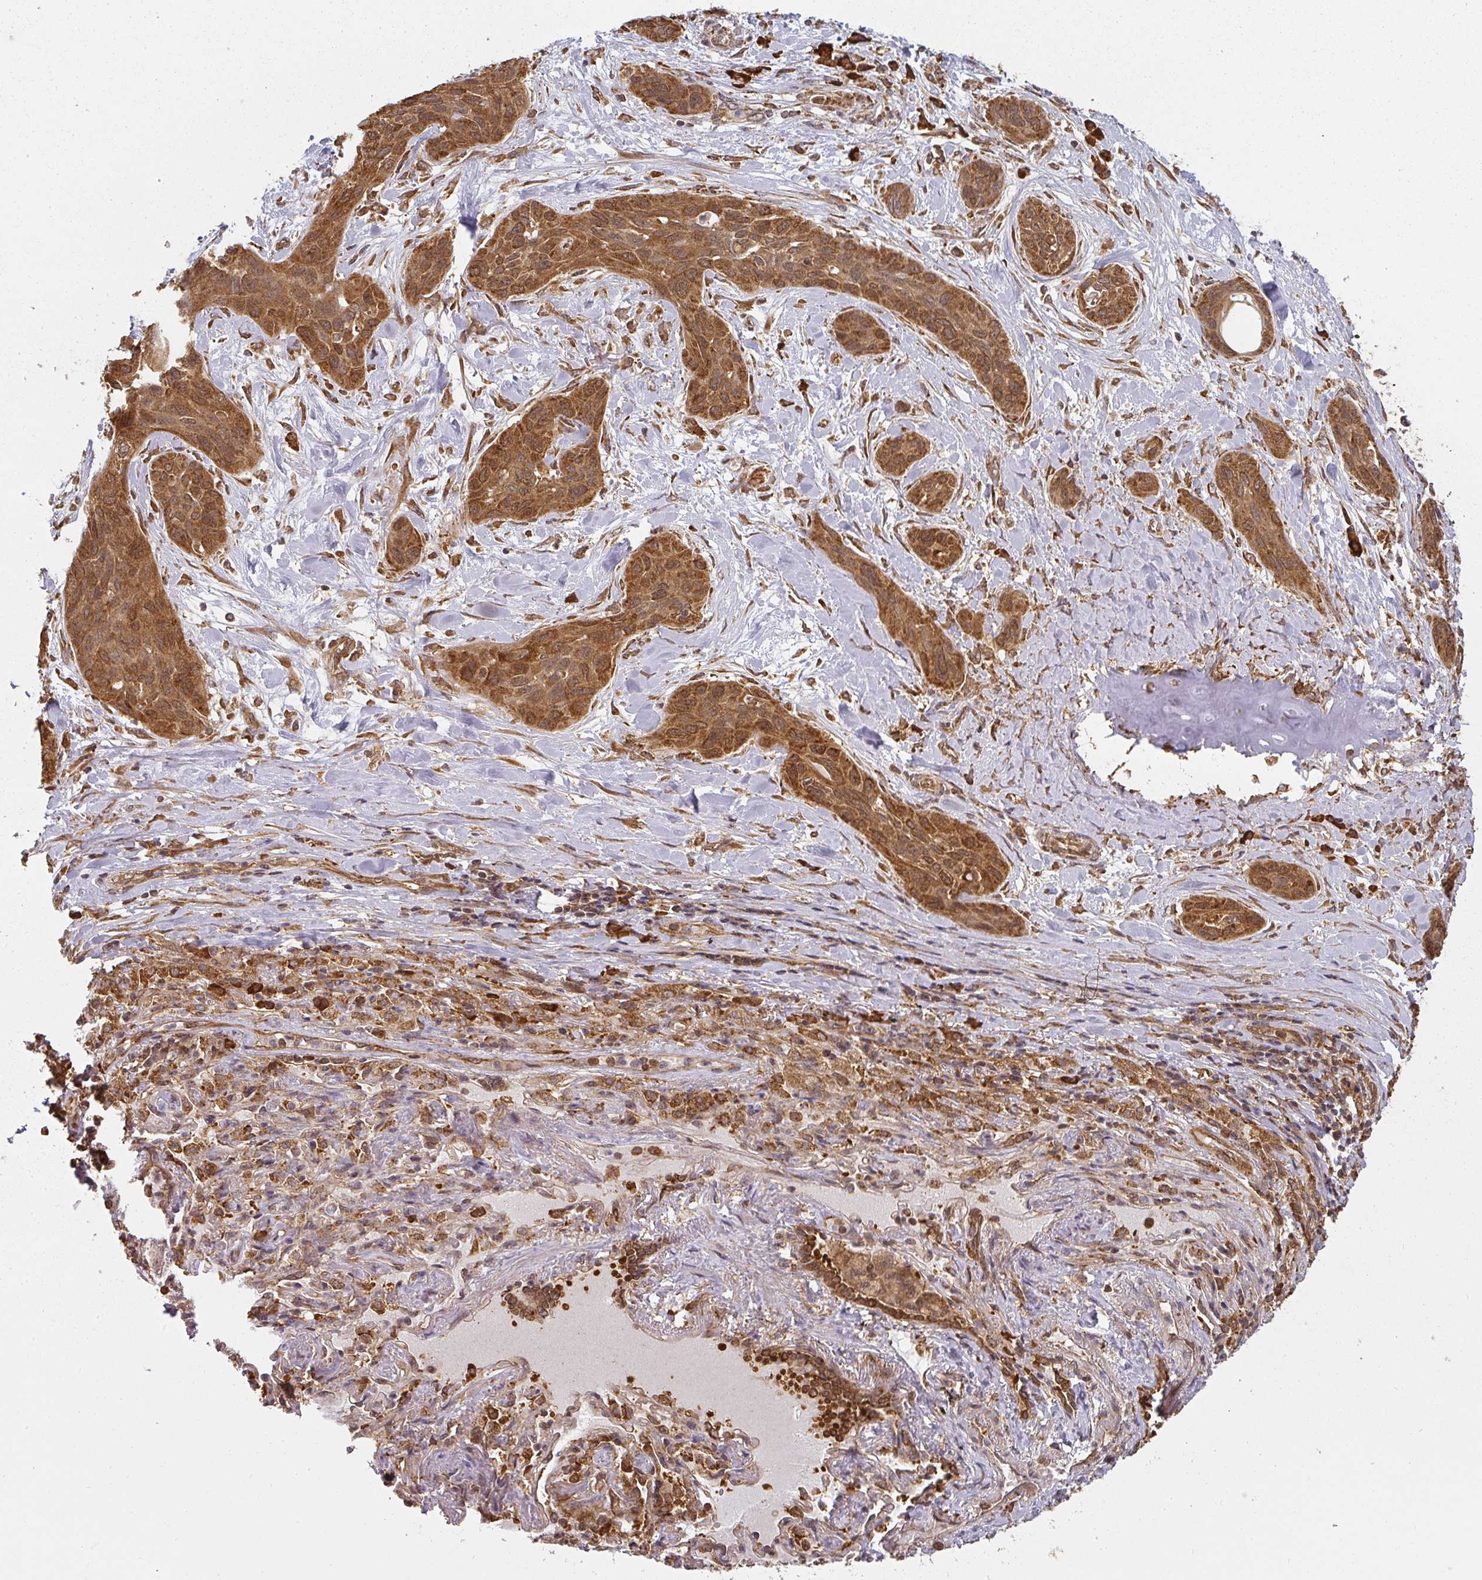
{"staining": {"intensity": "strong", "quantity": ">75%", "location": "cytoplasmic/membranous"}, "tissue": "lung cancer", "cell_type": "Tumor cells", "image_type": "cancer", "snomed": [{"axis": "morphology", "description": "Squamous cell carcinoma, NOS"}, {"axis": "topography", "description": "Lung"}], "caption": "Protein staining reveals strong cytoplasmic/membranous staining in about >75% of tumor cells in lung squamous cell carcinoma.", "gene": "PPP6R3", "patient": {"sex": "female", "age": 70}}